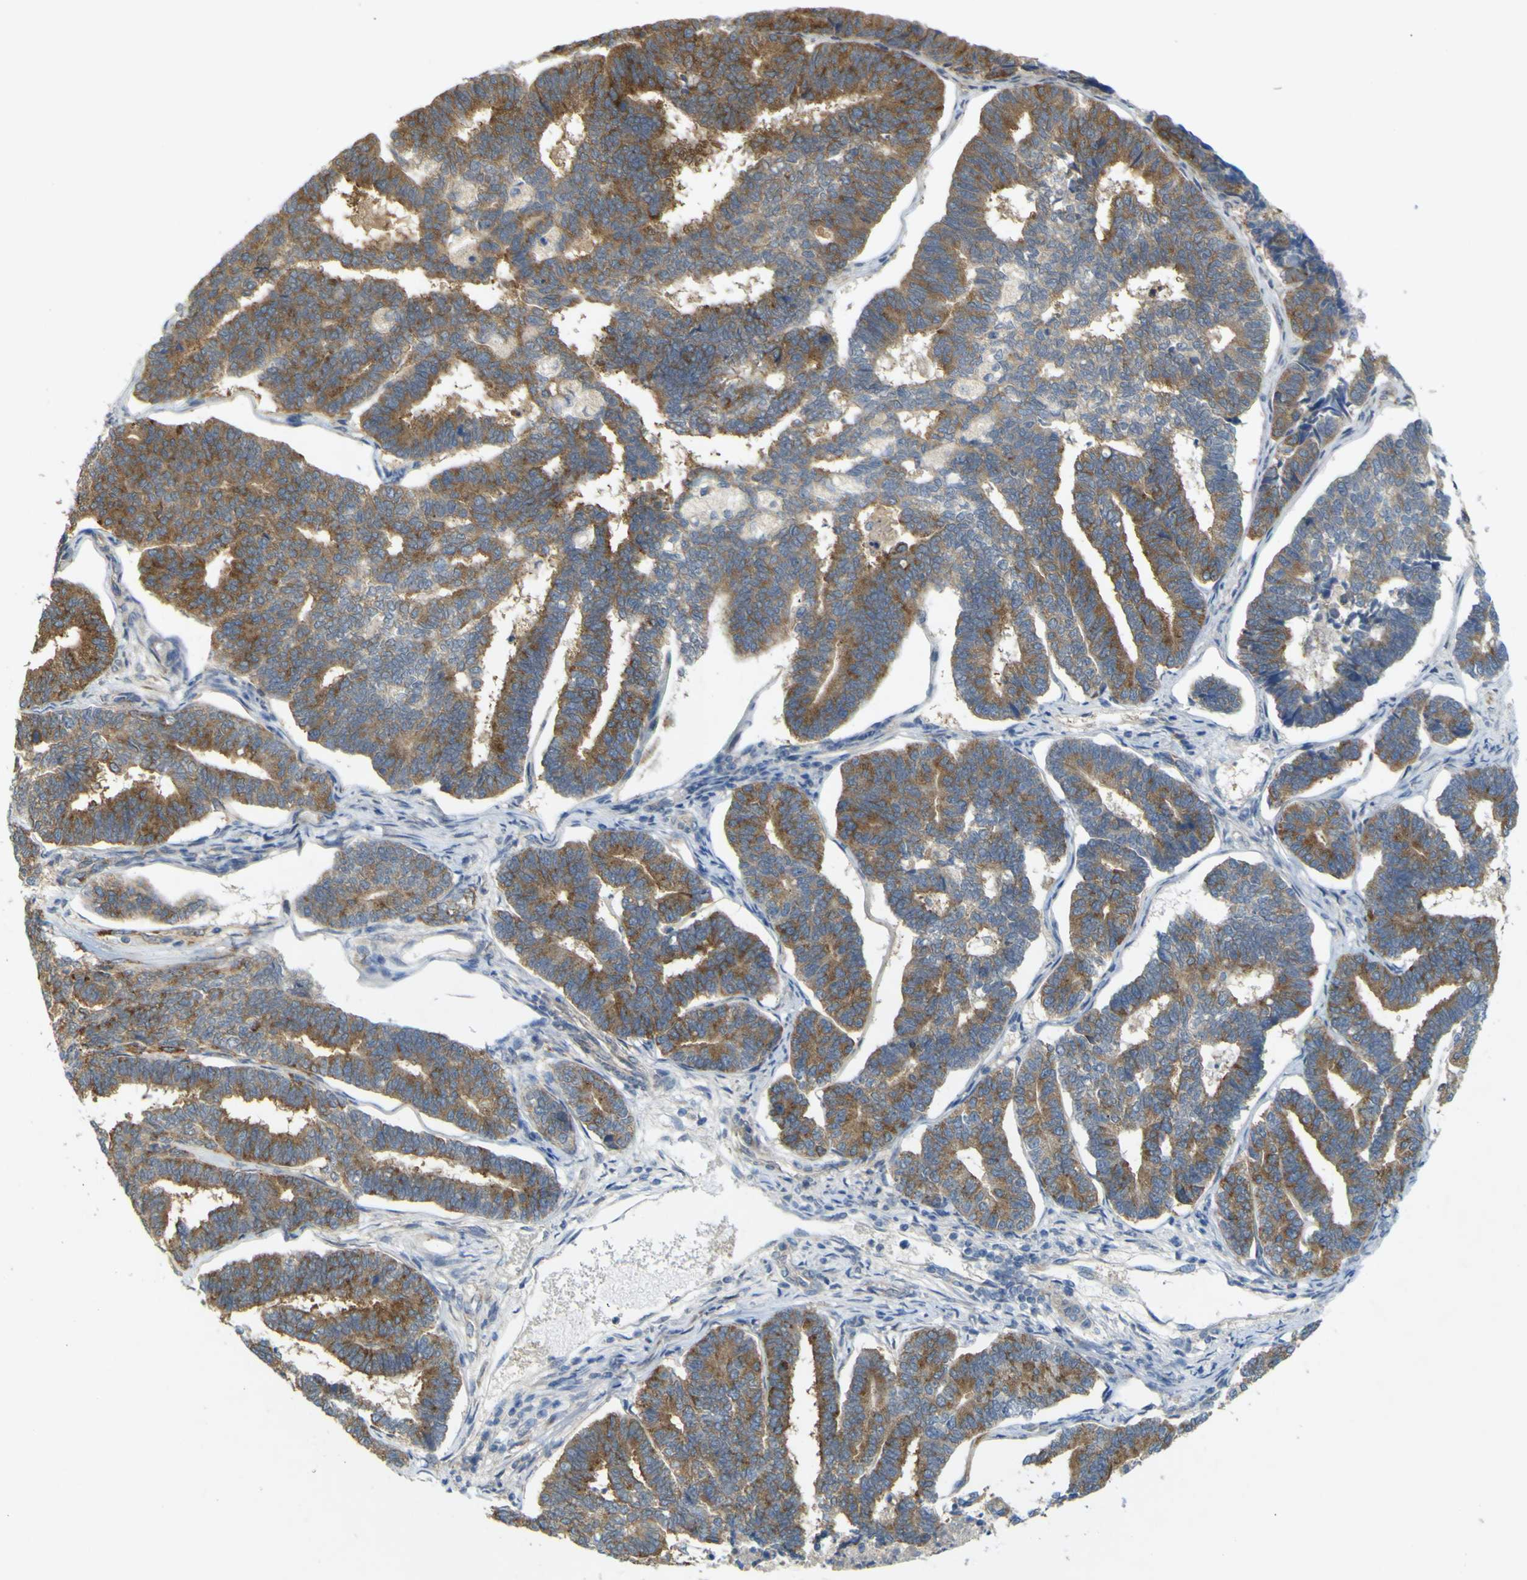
{"staining": {"intensity": "moderate", "quantity": "25%-75%", "location": "cytoplasmic/membranous"}, "tissue": "endometrial cancer", "cell_type": "Tumor cells", "image_type": "cancer", "snomed": [{"axis": "morphology", "description": "Adenocarcinoma, NOS"}, {"axis": "topography", "description": "Endometrium"}], "caption": "Protein positivity by immunohistochemistry exhibits moderate cytoplasmic/membranous staining in approximately 25%-75% of tumor cells in endometrial cancer (adenocarcinoma).", "gene": "IGF2R", "patient": {"sex": "female", "age": 70}}